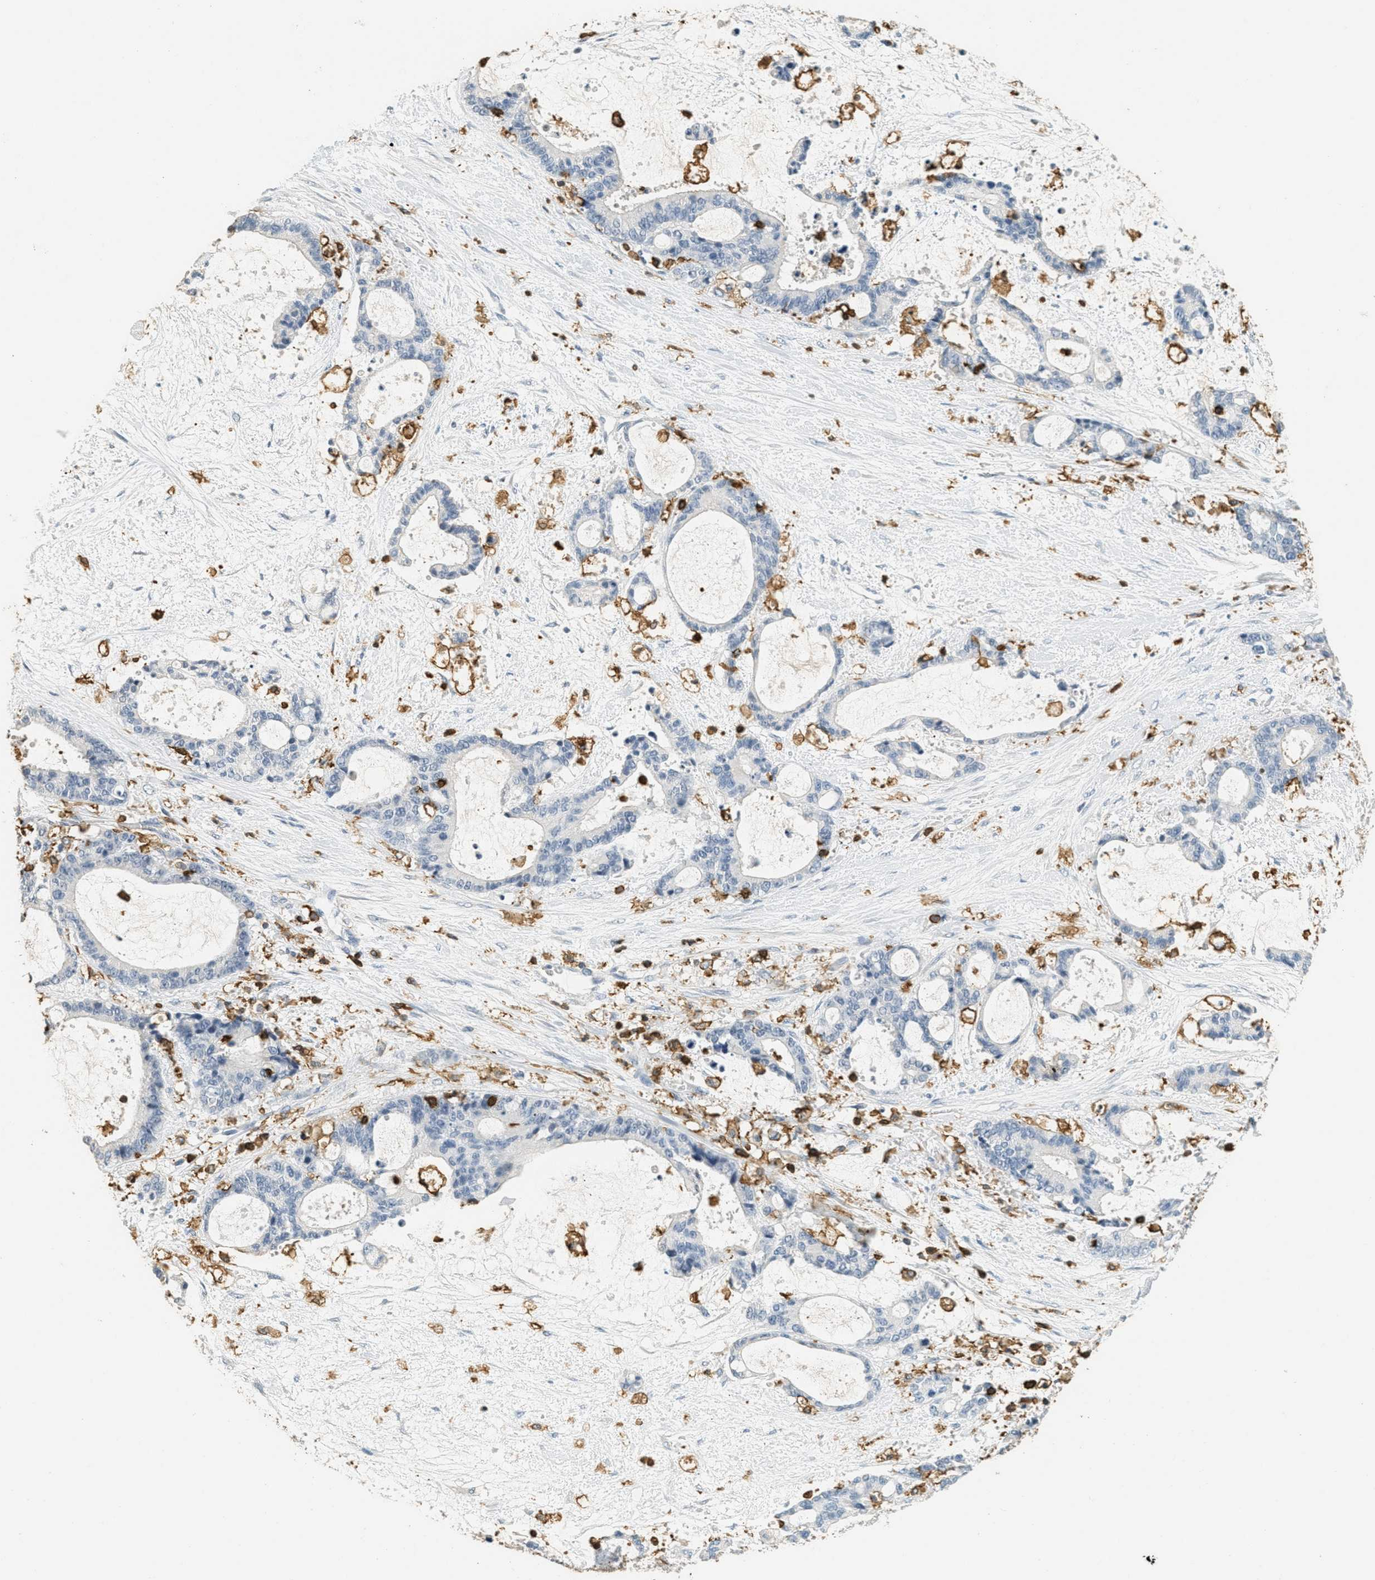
{"staining": {"intensity": "negative", "quantity": "none", "location": "none"}, "tissue": "liver cancer", "cell_type": "Tumor cells", "image_type": "cancer", "snomed": [{"axis": "morphology", "description": "Normal tissue, NOS"}, {"axis": "morphology", "description": "Cholangiocarcinoma"}, {"axis": "topography", "description": "Liver"}, {"axis": "topography", "description": "Peripheral nerve tissue"}], "caption": "IHC image of human liver cancer (cholangiocarcinoma) stained for a protein (brown), which shows no positivity in tumor cells.", "gene": "LSP1", "patient": {"sex": "female", "age": 73}}